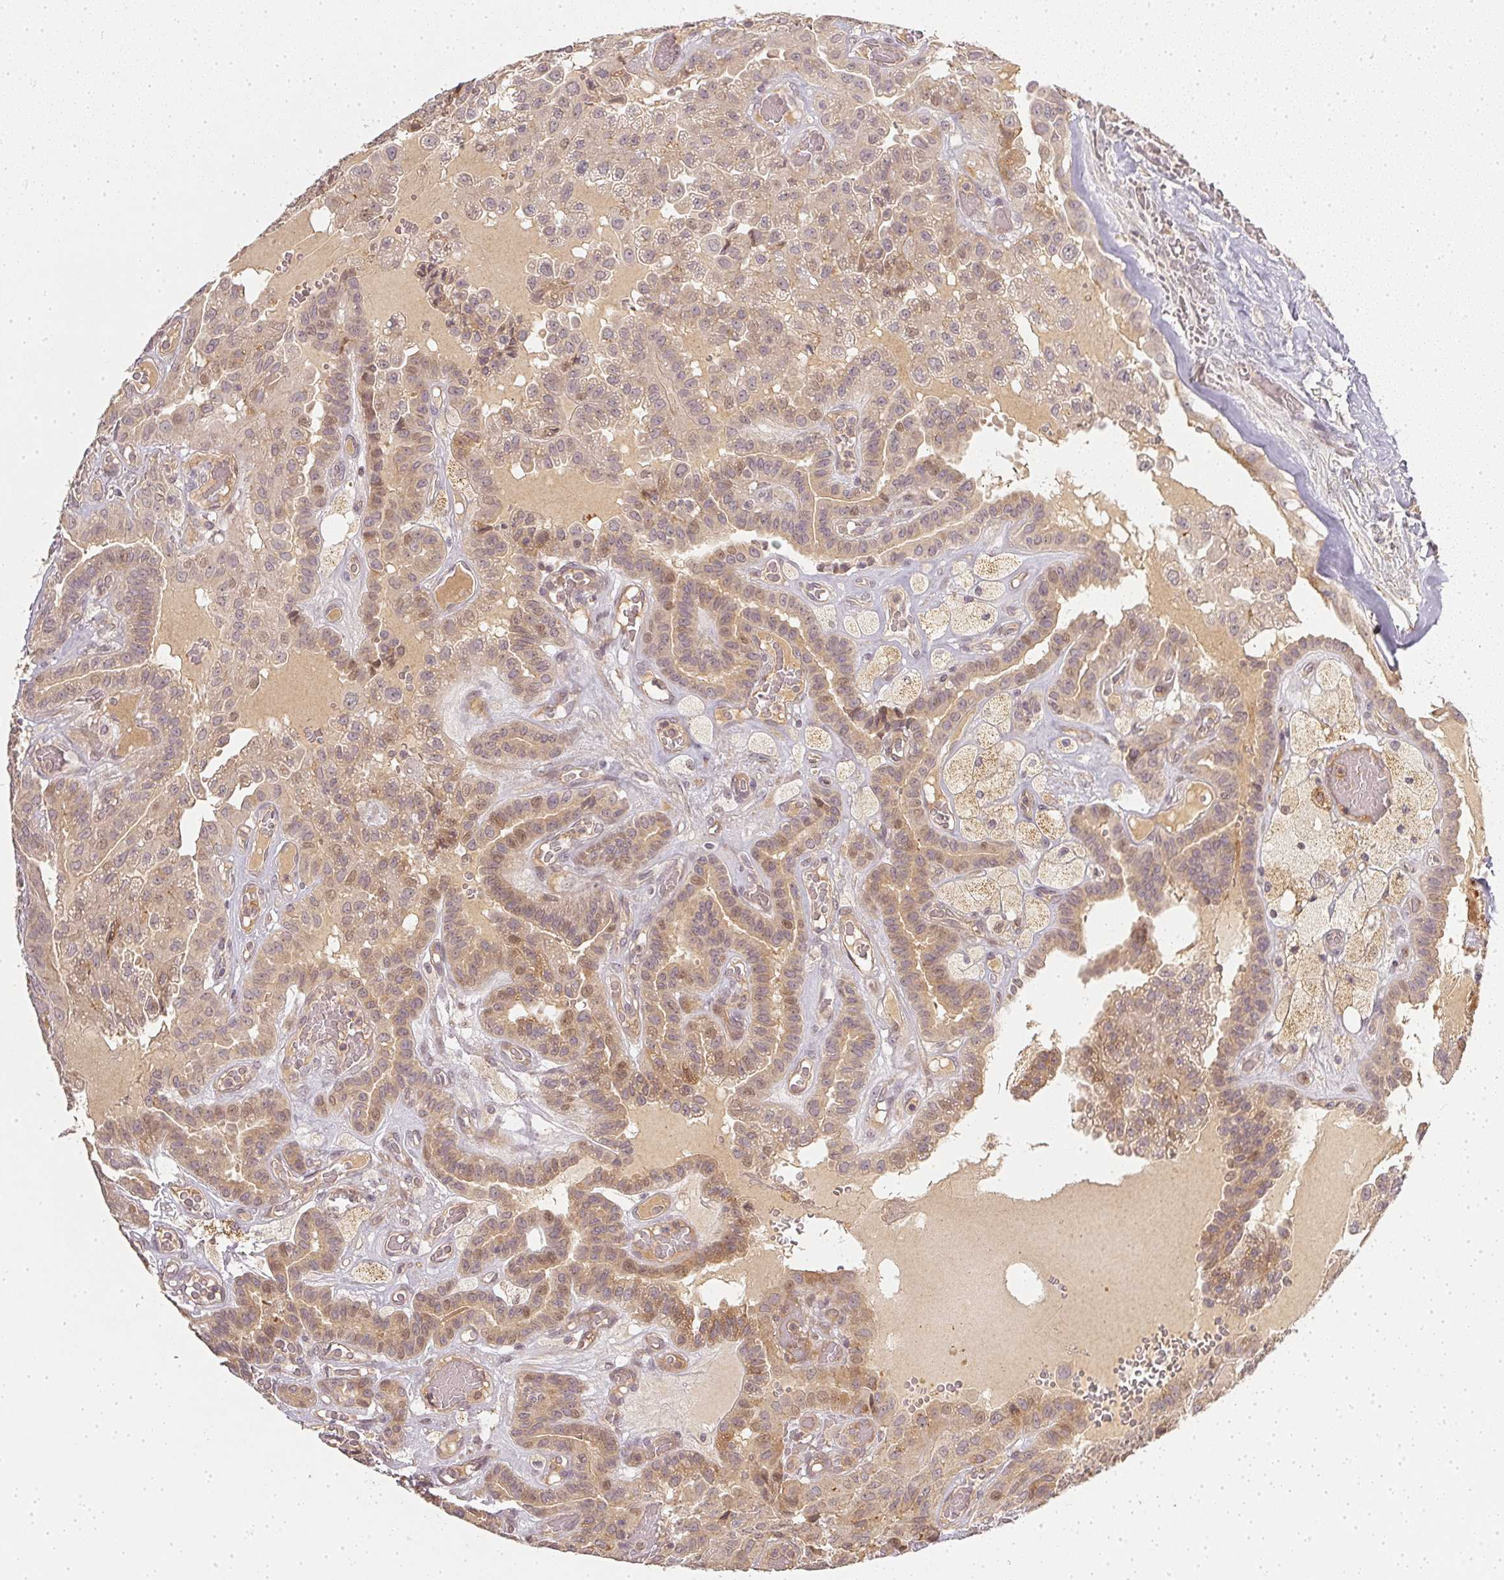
{"staining": {"intensity": "weak", "quantity": "<25%", "location": "cytoplasmic/membranous"}, "tissue": "thyroid cancer", "cell_type": "Tumor cells", "image_type": "cancer", "snomed": [{"axis": "morphology", "description": "Papillary adenocarcinoma, NOS"}, {"axis": "morphology", "description": "Papillary adenoma metastatic"}, {"axis": "topography", "description": "Thyroid gland"}], "caption": "DAB immunohistochemical staining of human thyroid cancer (papillary adenocarcinoma) shows no significant expression in tumor cells. (IHC, brightfield microscopy, high magnification).", "gene": "SERPINE1", "patient": {"sex": "male", "age": 87}}